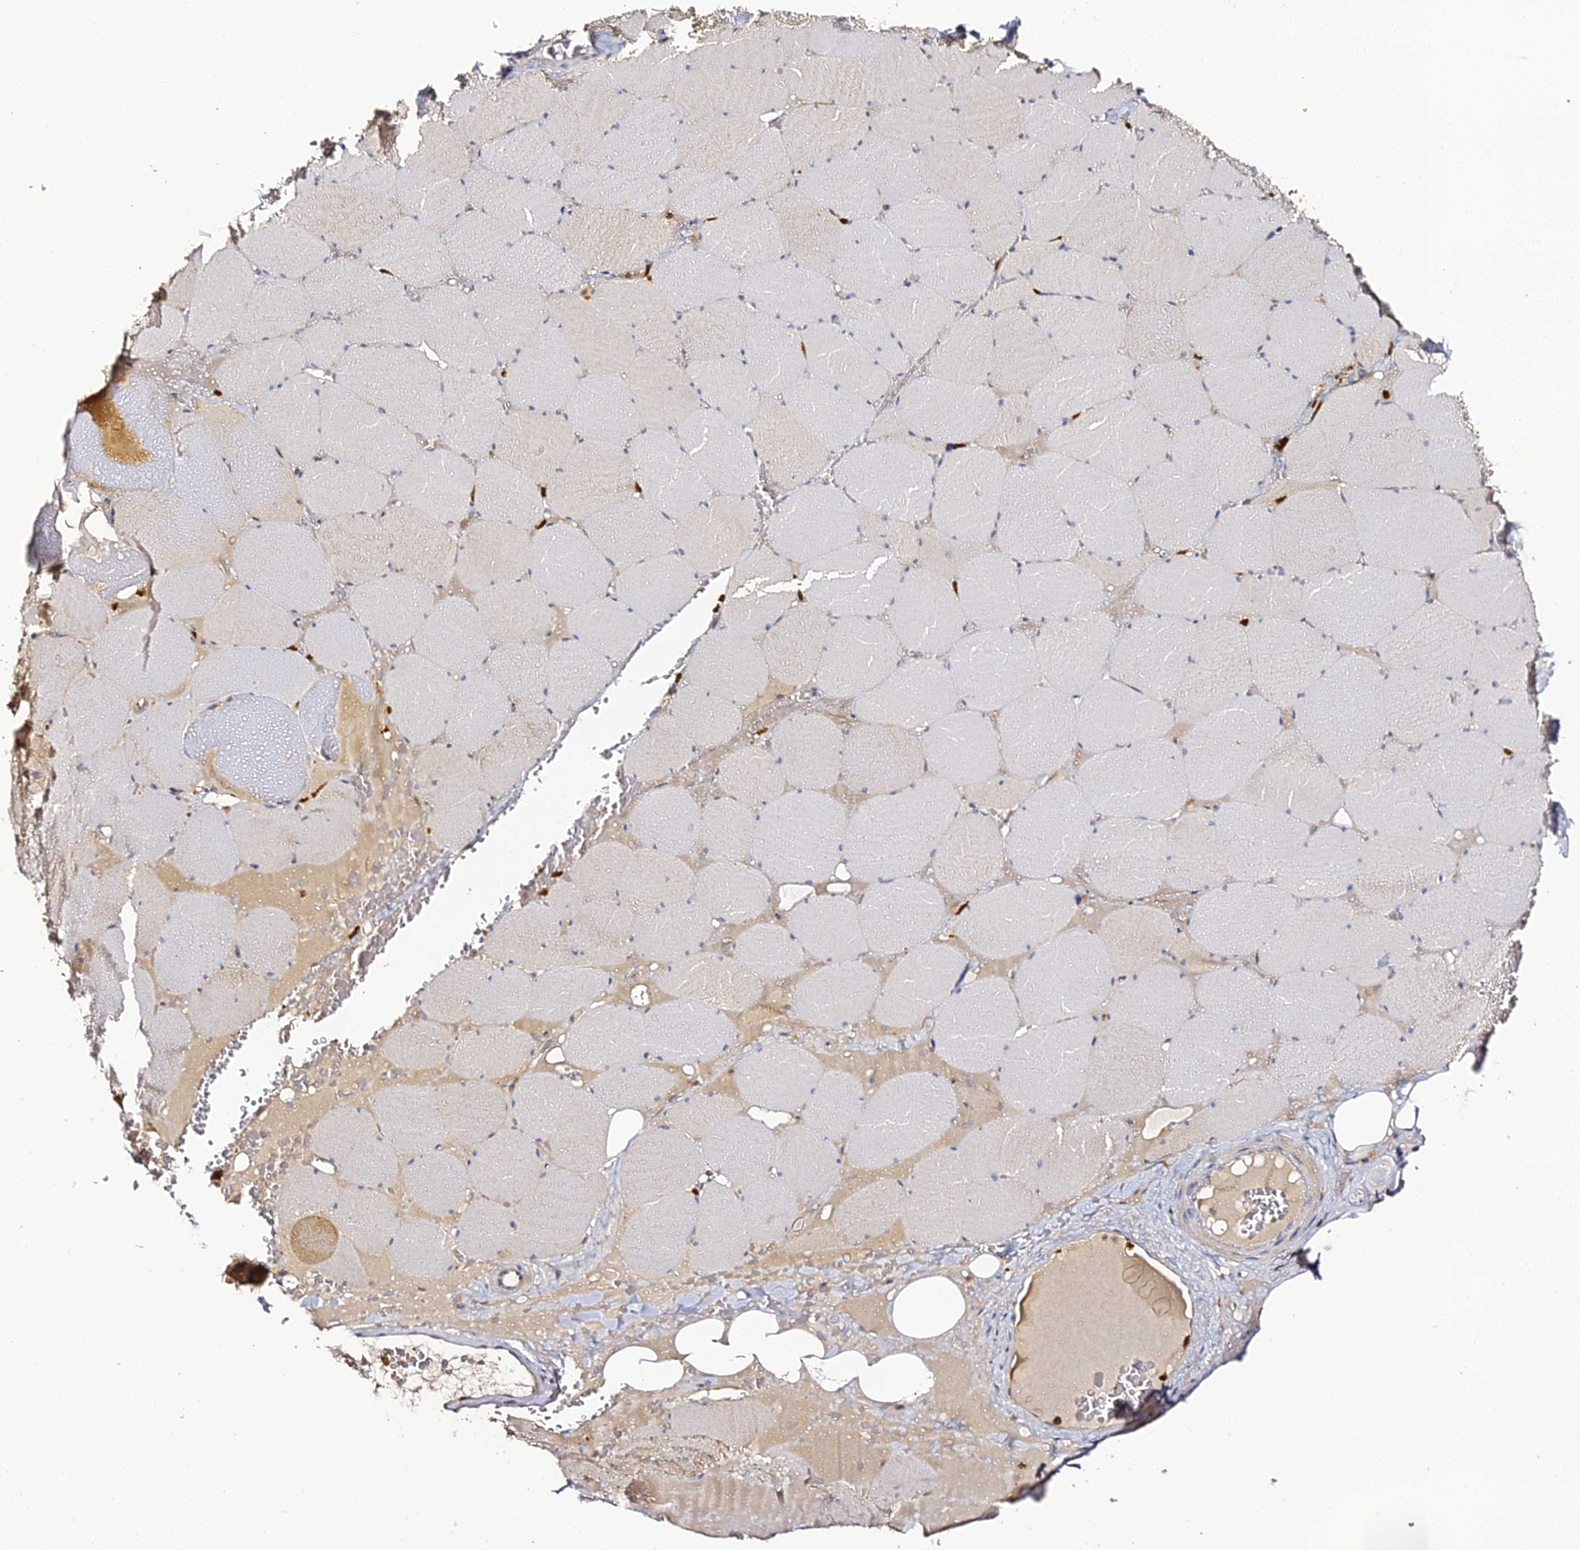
{"staining": {"intensity": "weak", "quantity": "25%-75%", "location": "cytoplasmic/membranous"}, "tissue": "skeletal muscle", "cell_type": "Myocytes", "image_type": "normal", "snomed": [{"axis": "morphology", "description": "Normal tissue, NOS"}, {"axis": "topography", "description": "Skeletal muscle"}, {"axis": "topography", "description": "Head-Neck"}], "caption": "Immunohistochemistry staining of benign skeletal muscle, which displays low levels of weak cytoplasmic/membranous expression in approximately 25%-75% of myocytes indicating weak cytoplasmic/membranous protein positivity. The staining was performed using DAB (3,3'-diaminobenzidine) (brown) for protein detection and nuclei were counterstained in hematoxylin (blue).", "gene": "IL4I1", "patient": {"sex": "male", "age": 66}}